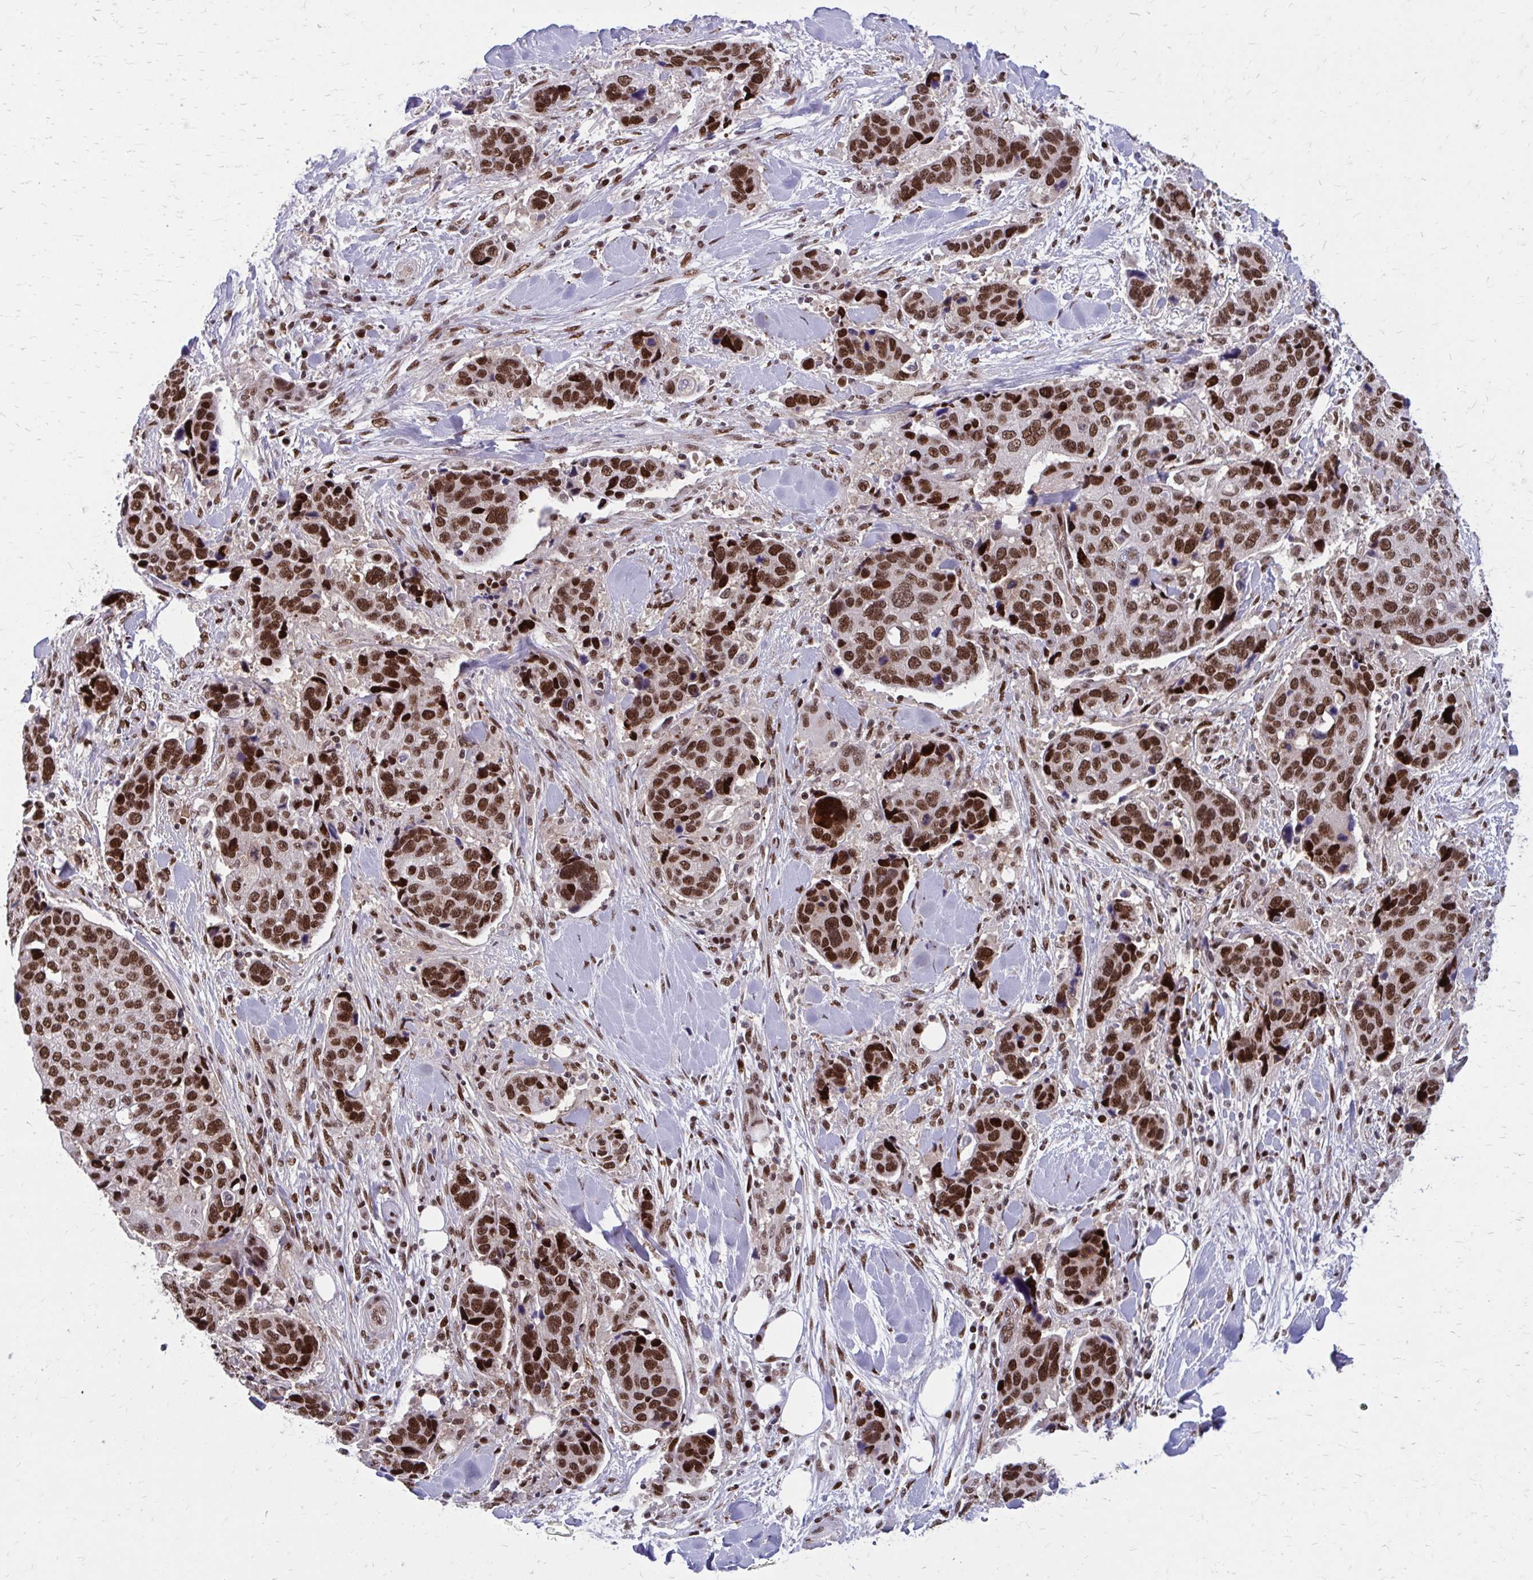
{"staining": {"intensity": "strong", "quantity": ">75%", "location": "nuclear"}, "tissue": "lung cancer", "cell_type": "Tumor cells", "image_type": "cancer", "snomed": [{"axis": "morphology", "description": "Squamous cell carcinoma, NOS"}, {"axis": "topography", "description": "Lymph node"}, {"axis": "topography", "description": "Lung"}], "caption": "A histopathology image of lung cancer (squamous cell carcinoma) stained for a protein displays strong nuclear brown staining in tumor cells.", "gene": "PSME4", "patient": {"sex": "male", "age": 61}}